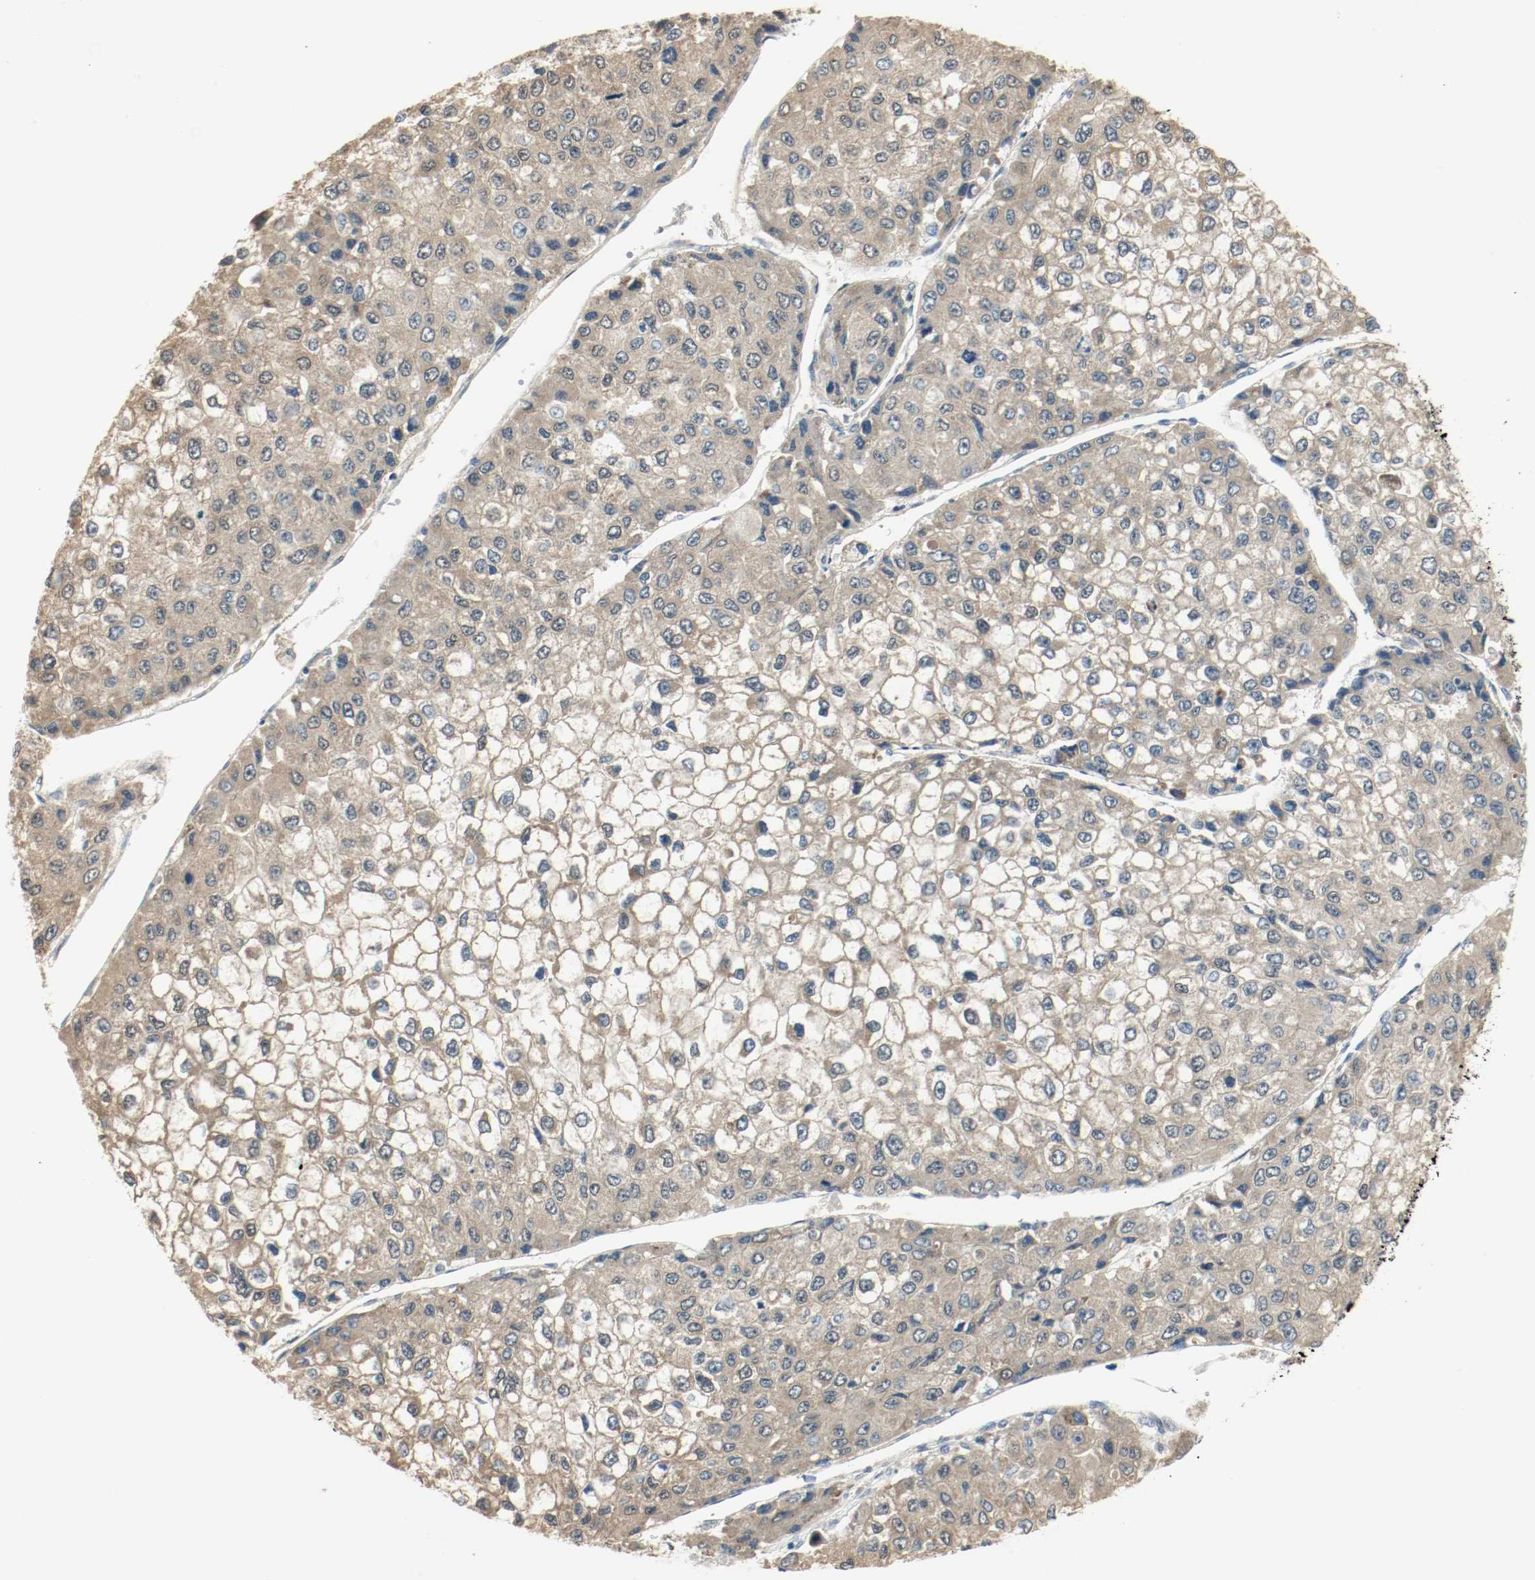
{"staining": {"intensity": "weak", "quantity": ">75%", "location": "cytoplasmic/membranous"}, "tissue": "liver cancer", "cell_type": "Tumor cells", "image_type": "cancer", "snomed": [{"axis": "morphology", "description": "Carcinoma, Hepatocellular, NOS"}, {"axis": "topography", "description": "Liver"}], "caption": "Liver hepatocellular carcinoma stained with DAB IHC exhibits low levels of weak cytoplasmic/membranous expression in approximately >75% of tumor cells.", "gene": "MELTF", "patient": {"sex": "female", "age": 66}}